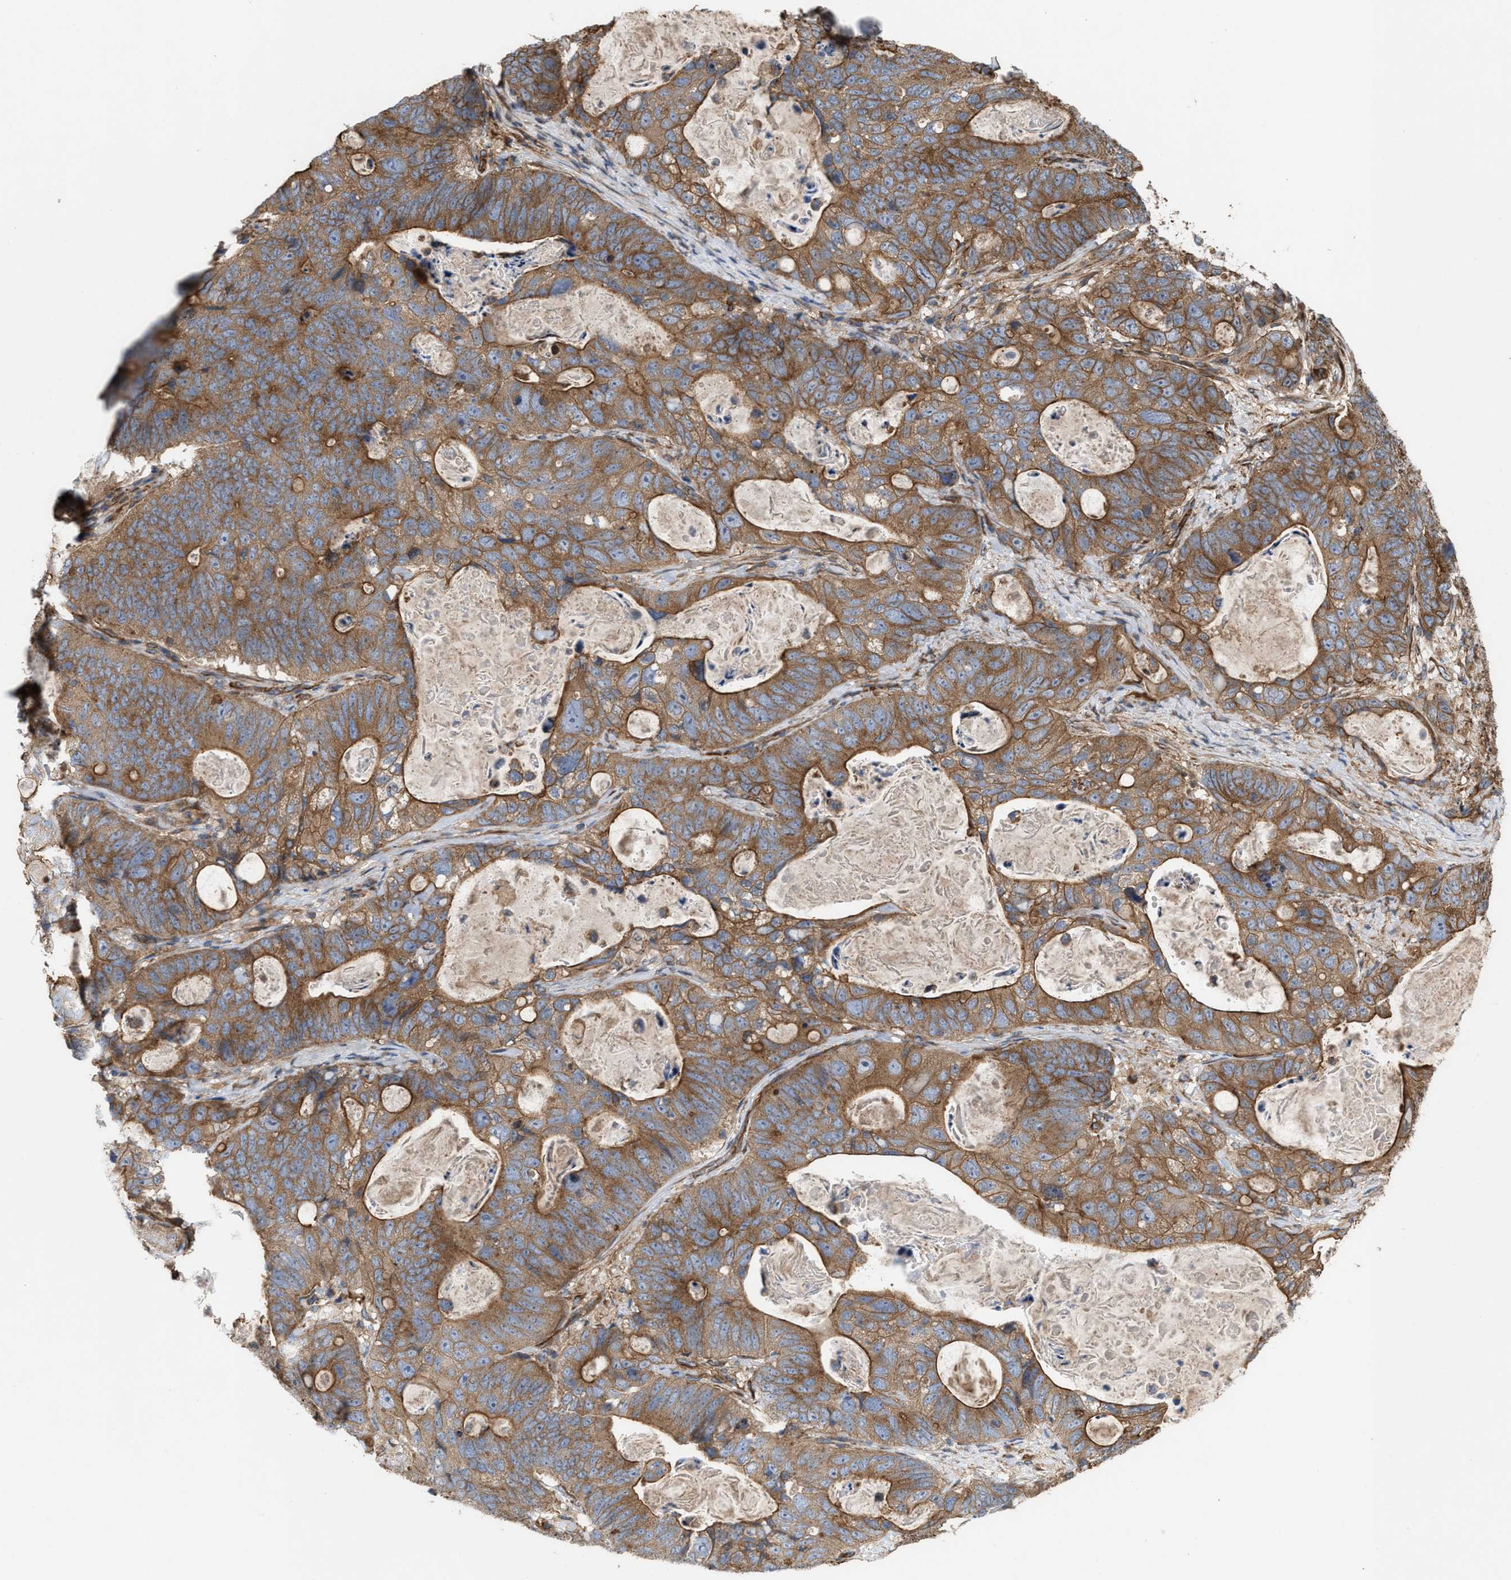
{"staining": {"intensity": "moderate", "quantity": ">75%", "location": "cytoplasmic/membranous"}, "tissue": "stomach cancer", "cell_type": "Tumor cells", "image_type": "cancer", "snomed": [{"axis": "morphology", "description": "Normal tissue, NOS"}, {"axis": "morphology", "description": "Adenocarcinoma, NOS"}, {"axis": "topography", "description": "Stomach"}], "caption": "Immunohistochemical staining of human stomach cancer shows medium levels of moderate cytoplasmic/membranous protein staining in about >75% of tumor cells. (DAB (3,3'-diaminobenzidine) IHC with brightfield microscopy, high magnification).", "gene": "EPS15L1", "patient": {"sex": "female", "age": 89}}